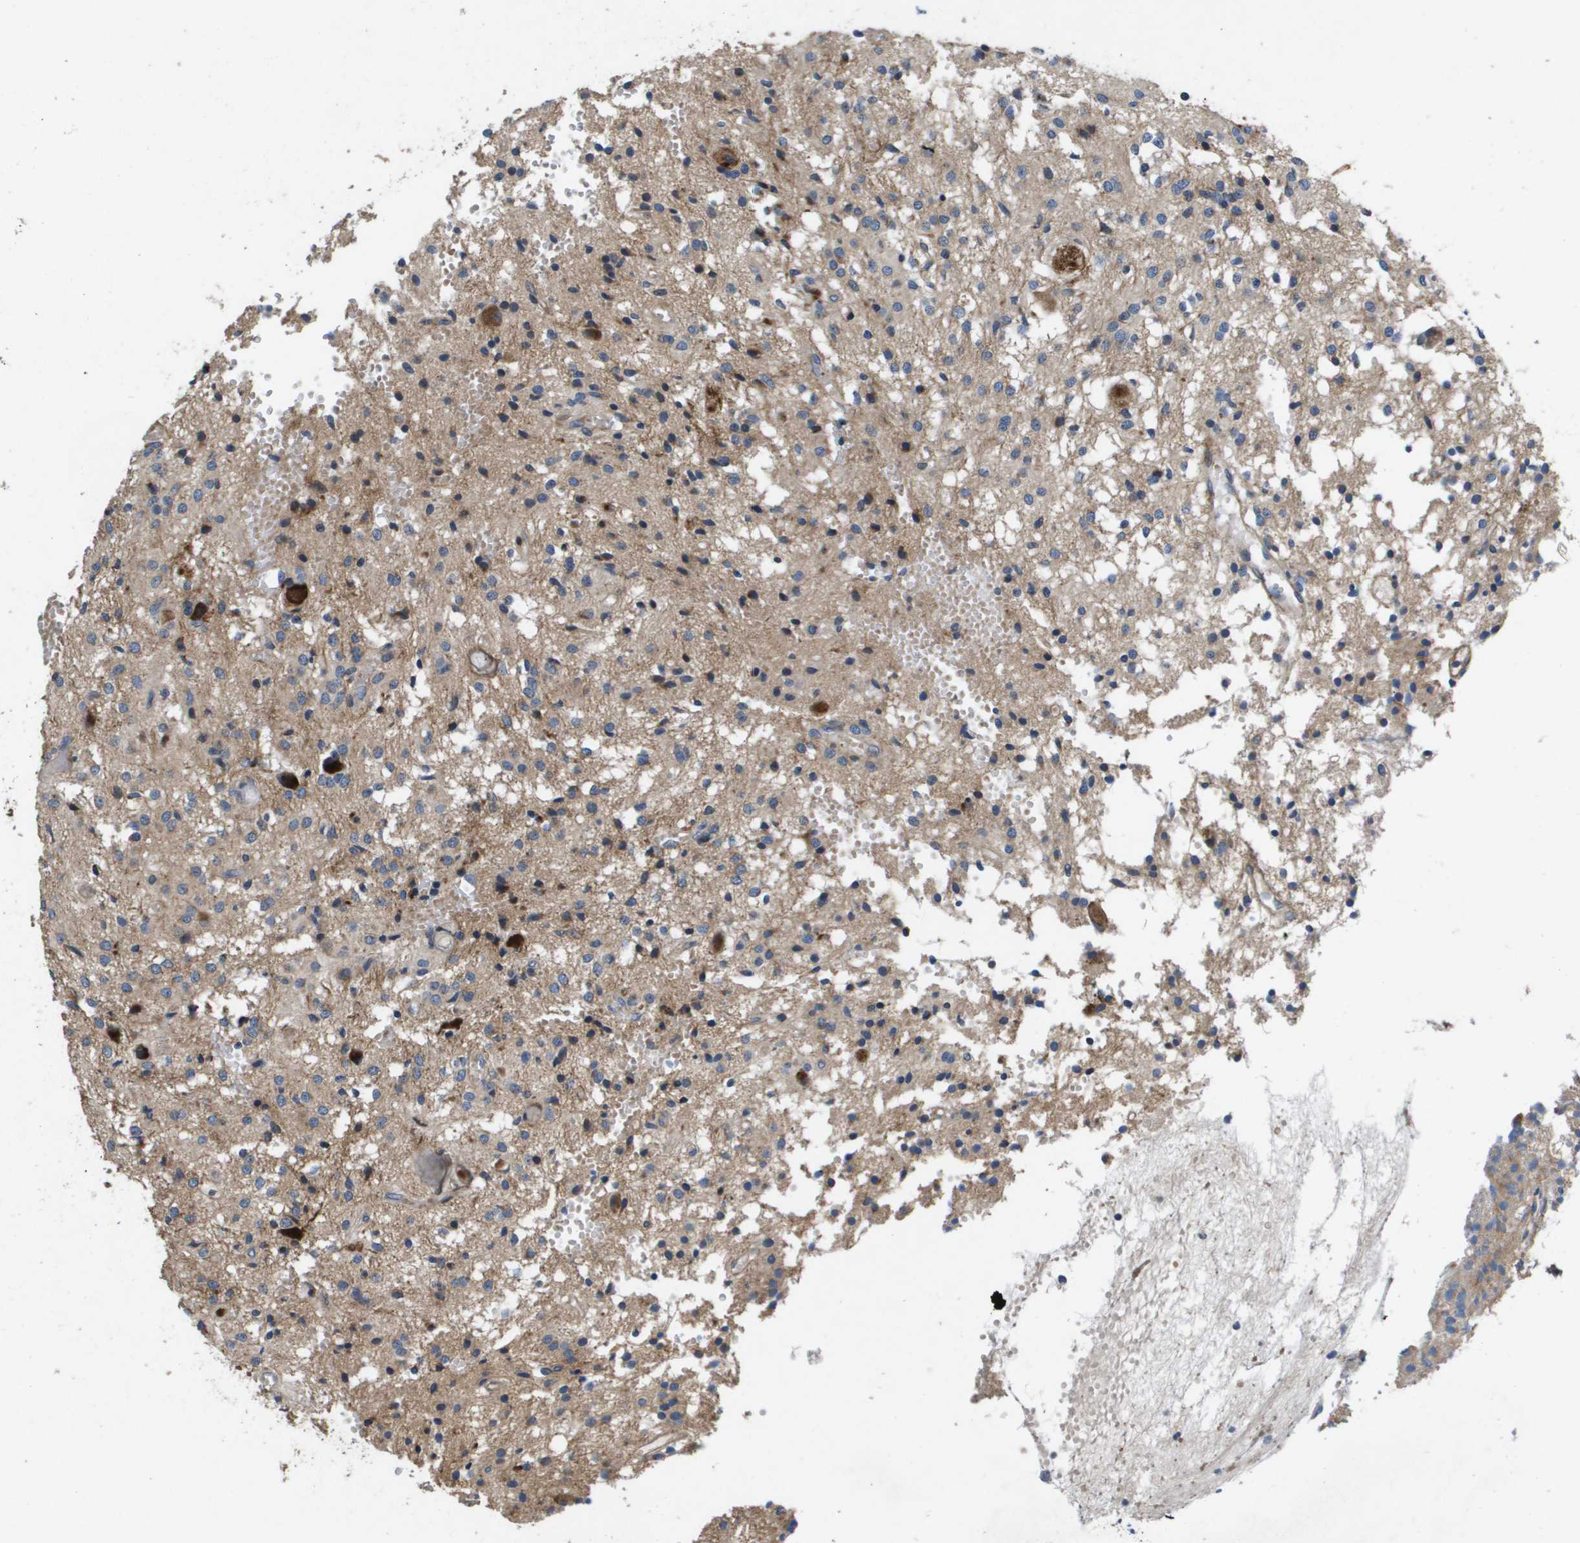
{"staining": {"intensity": "weak", "quantity": ">75%", "location": "cytoplasmic/membranous"}, "tissue": "glioma", "cell_type": "Tumor cells", "image_type": "cancer", "snomed": [{"axis": "morphology", "description": "Glioma, malignant, High grade"}, {"axis": "topography", "description": "Brain"}], "caption": "High-grade glioma (malignant) stained for a protein shows weak cytoplasmic/membranous positivity in tumor cells.", "gene": "ENTPD2", "patient": {"sex": "female", "age": 59}}